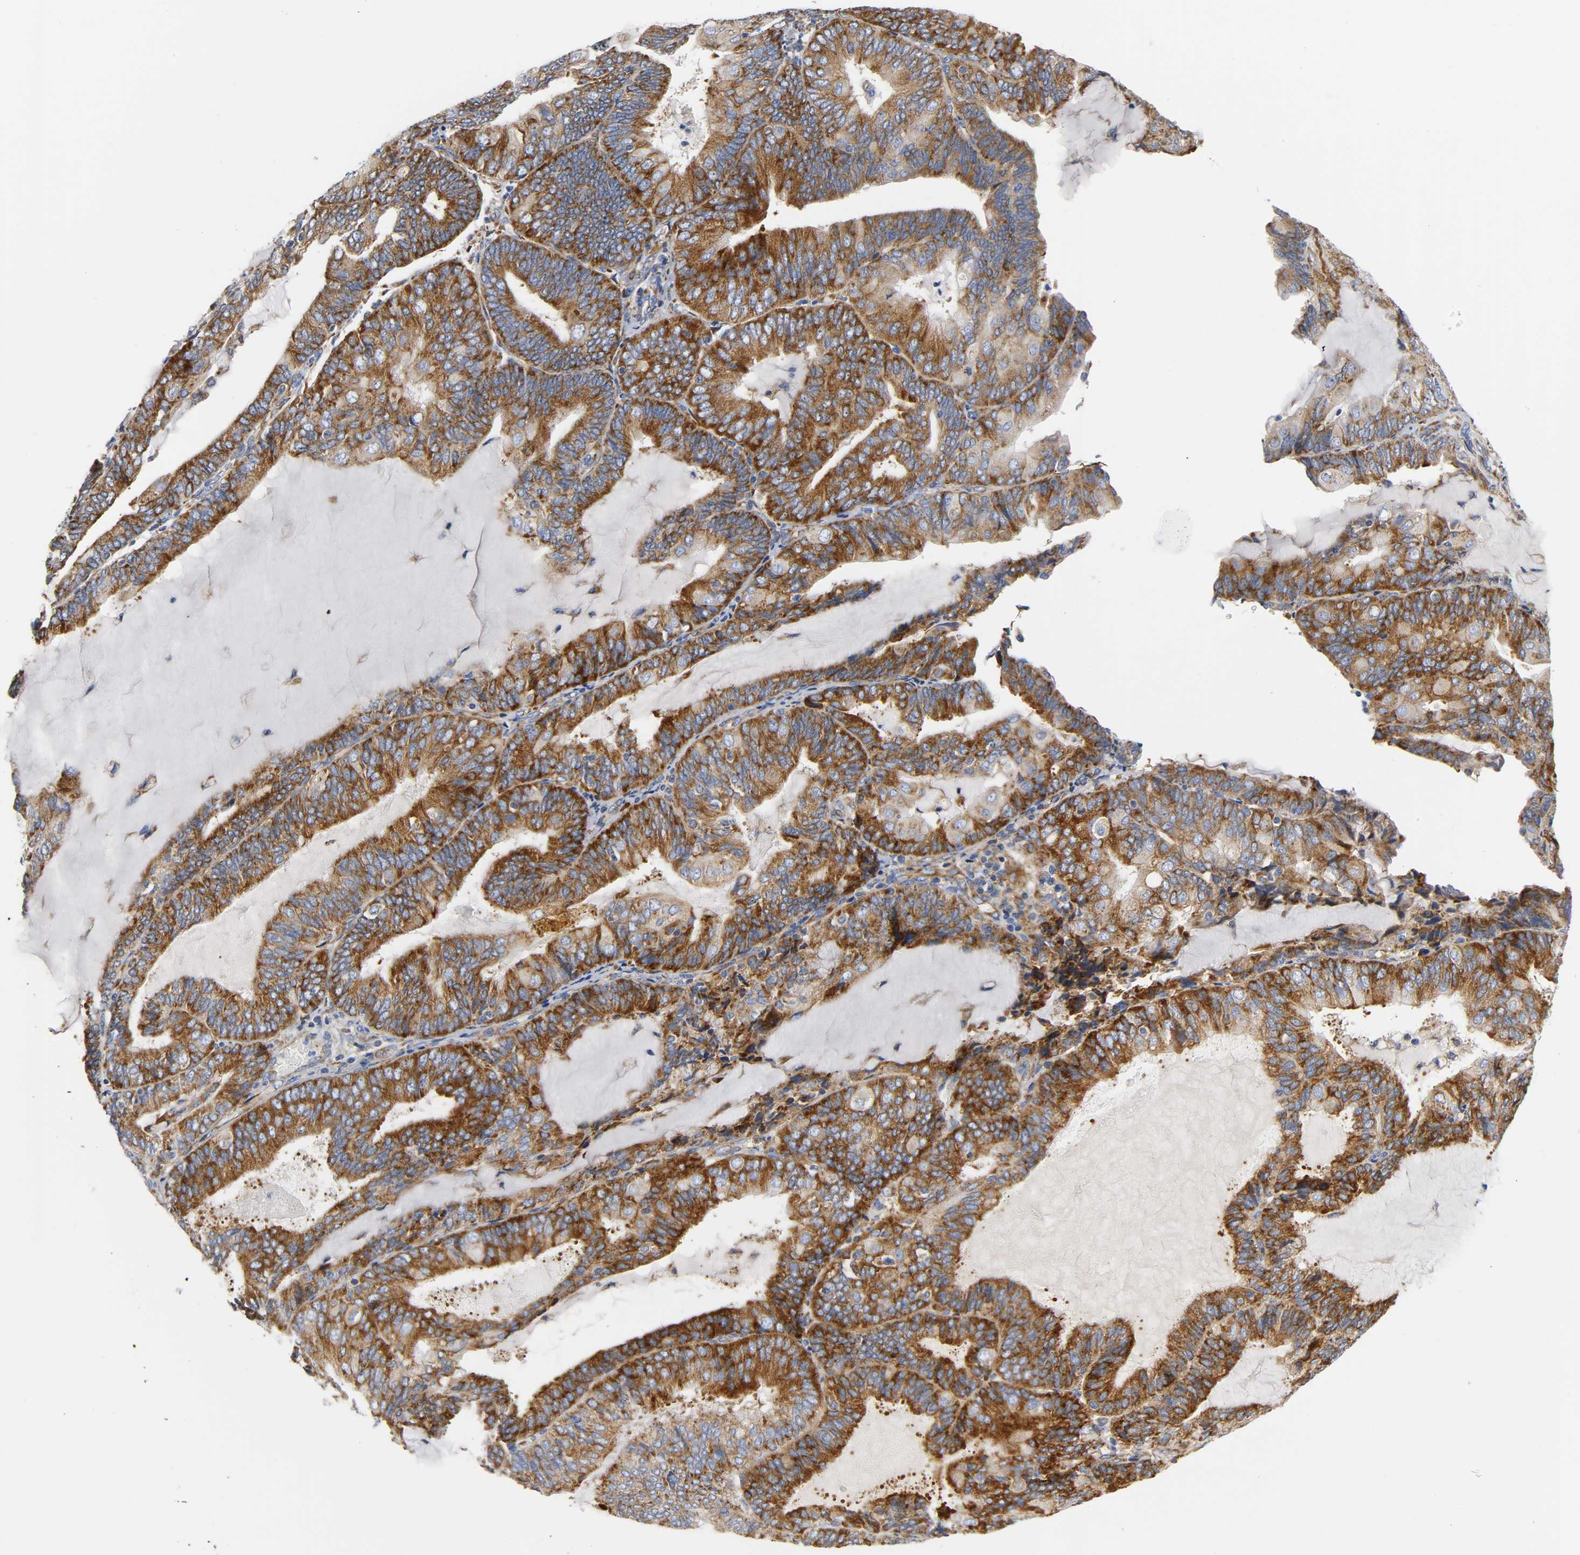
{"staining": {"intensity": "strong", "quantity": ">75%", "location": "cytoplasmic/membranous"}, "tissue": "endometrial cancer", "cell_type": "Tumor cells", "image_type": "cancer", "snomed": [{"axis": "morphology", "description": "Adenocarcinoma, NOS"}, {"axis": "topography", "description": "Endometrium"}], "caption": "Immunohistochemistry (IHC) image of human endometrial cancer stained for a protein (brown), which demonstrates high levels of strong cytoplasmic/membranous expression in about >75% of tumor cells.", "gene": "REL", "patient": {"sex": "female", "age": 81}}